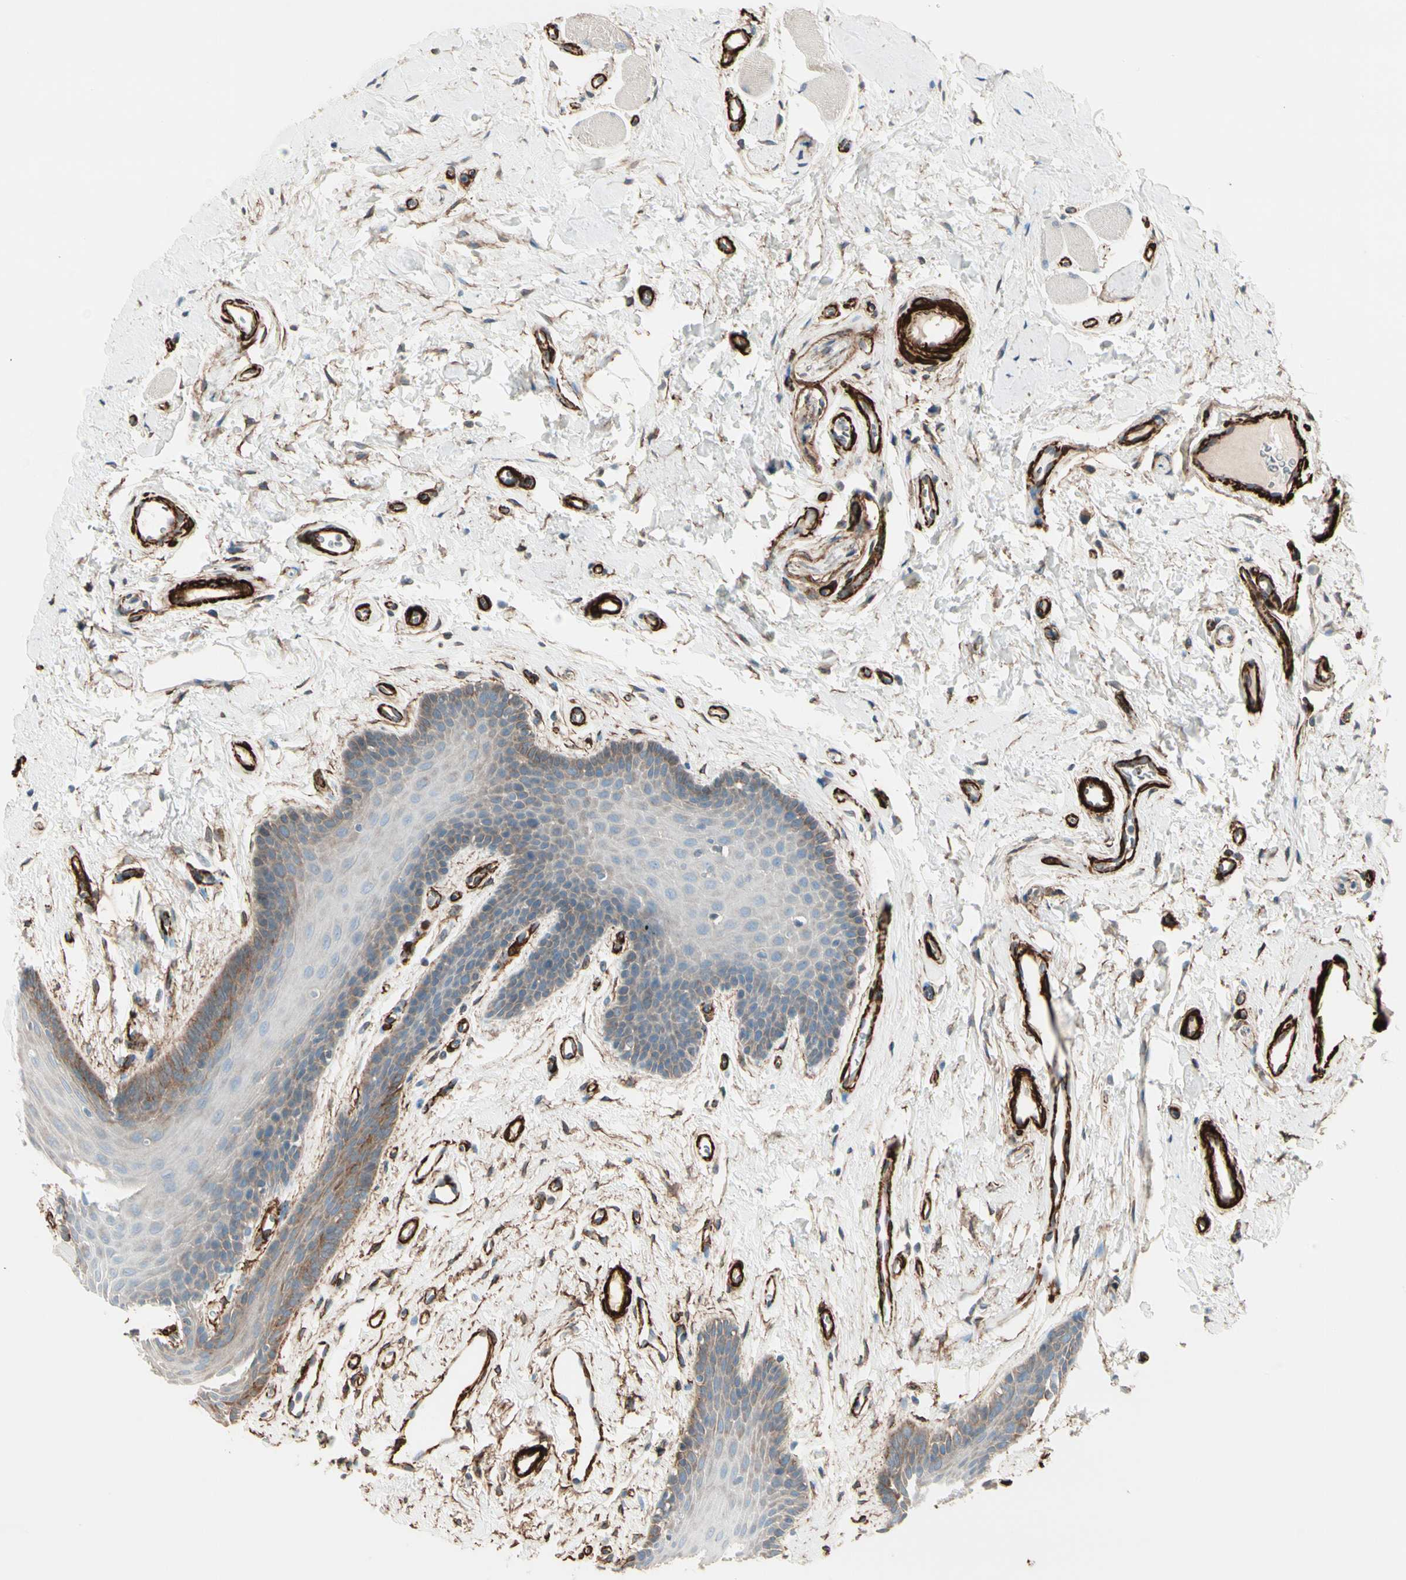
{"staining": {"intensity": "moderate", "quantity": "<25%", "location": "cytoplasmic/membranous"}, "tissue": "oral mucosa", "cell_type": "Squamous epithelial cells", "image_type": "normal", "snomed": [{"axis": "morphology", "description": "Normal tissue, NOS"}, {"axis": "topography", "description": "Oral tissue"}], "caption": "Immunohistochemical staining of normal human oral mucosa displays moderate cytoplasmic/membranous protein expression in about <25% of squamous epithelial cells.", "gene": "CALD1", "patient": {"sex": "male", "age": 62}}